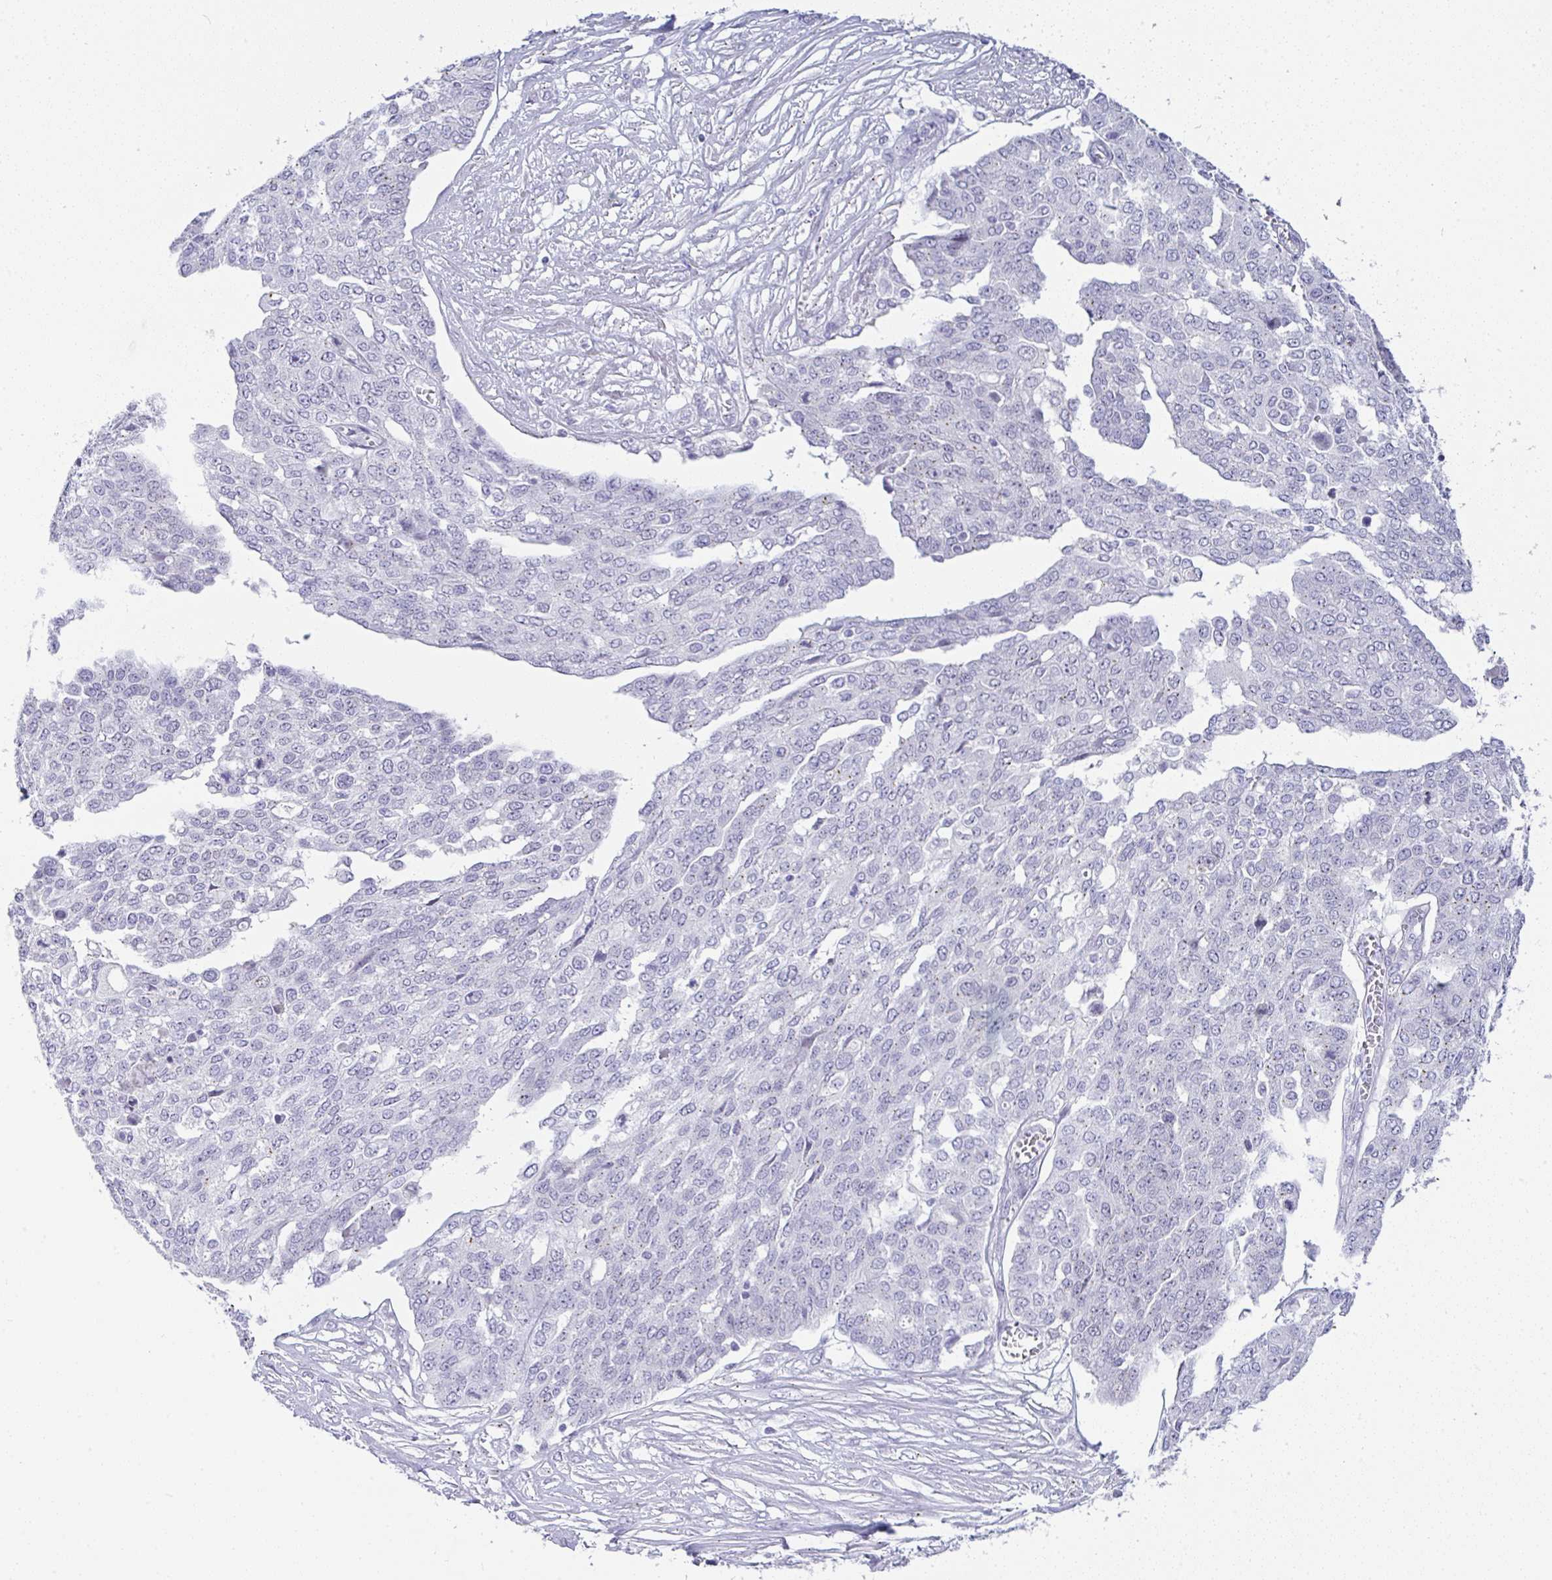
{"staining": {"intensity": "negative", "quantity": "none", "location": "none"}, "tissue": "ovarian cancer", "cell_type": "Tumor cells", "image_type": "cancer", "snomed": [{"axis": "morphology", "description": "Cystadenocarcinoma, serous, NOS"}, {"axis": "topography", "description": "Soft tissue"}, {"axis": "topography", "description": "Ovary"}], "caption": "This is an immunohistochemistry micrograph of human ovarian cancer. There is no expression in tumor cells.", "gene": "FAM177A1", "patient": {"sex": "female", "age": 57}}